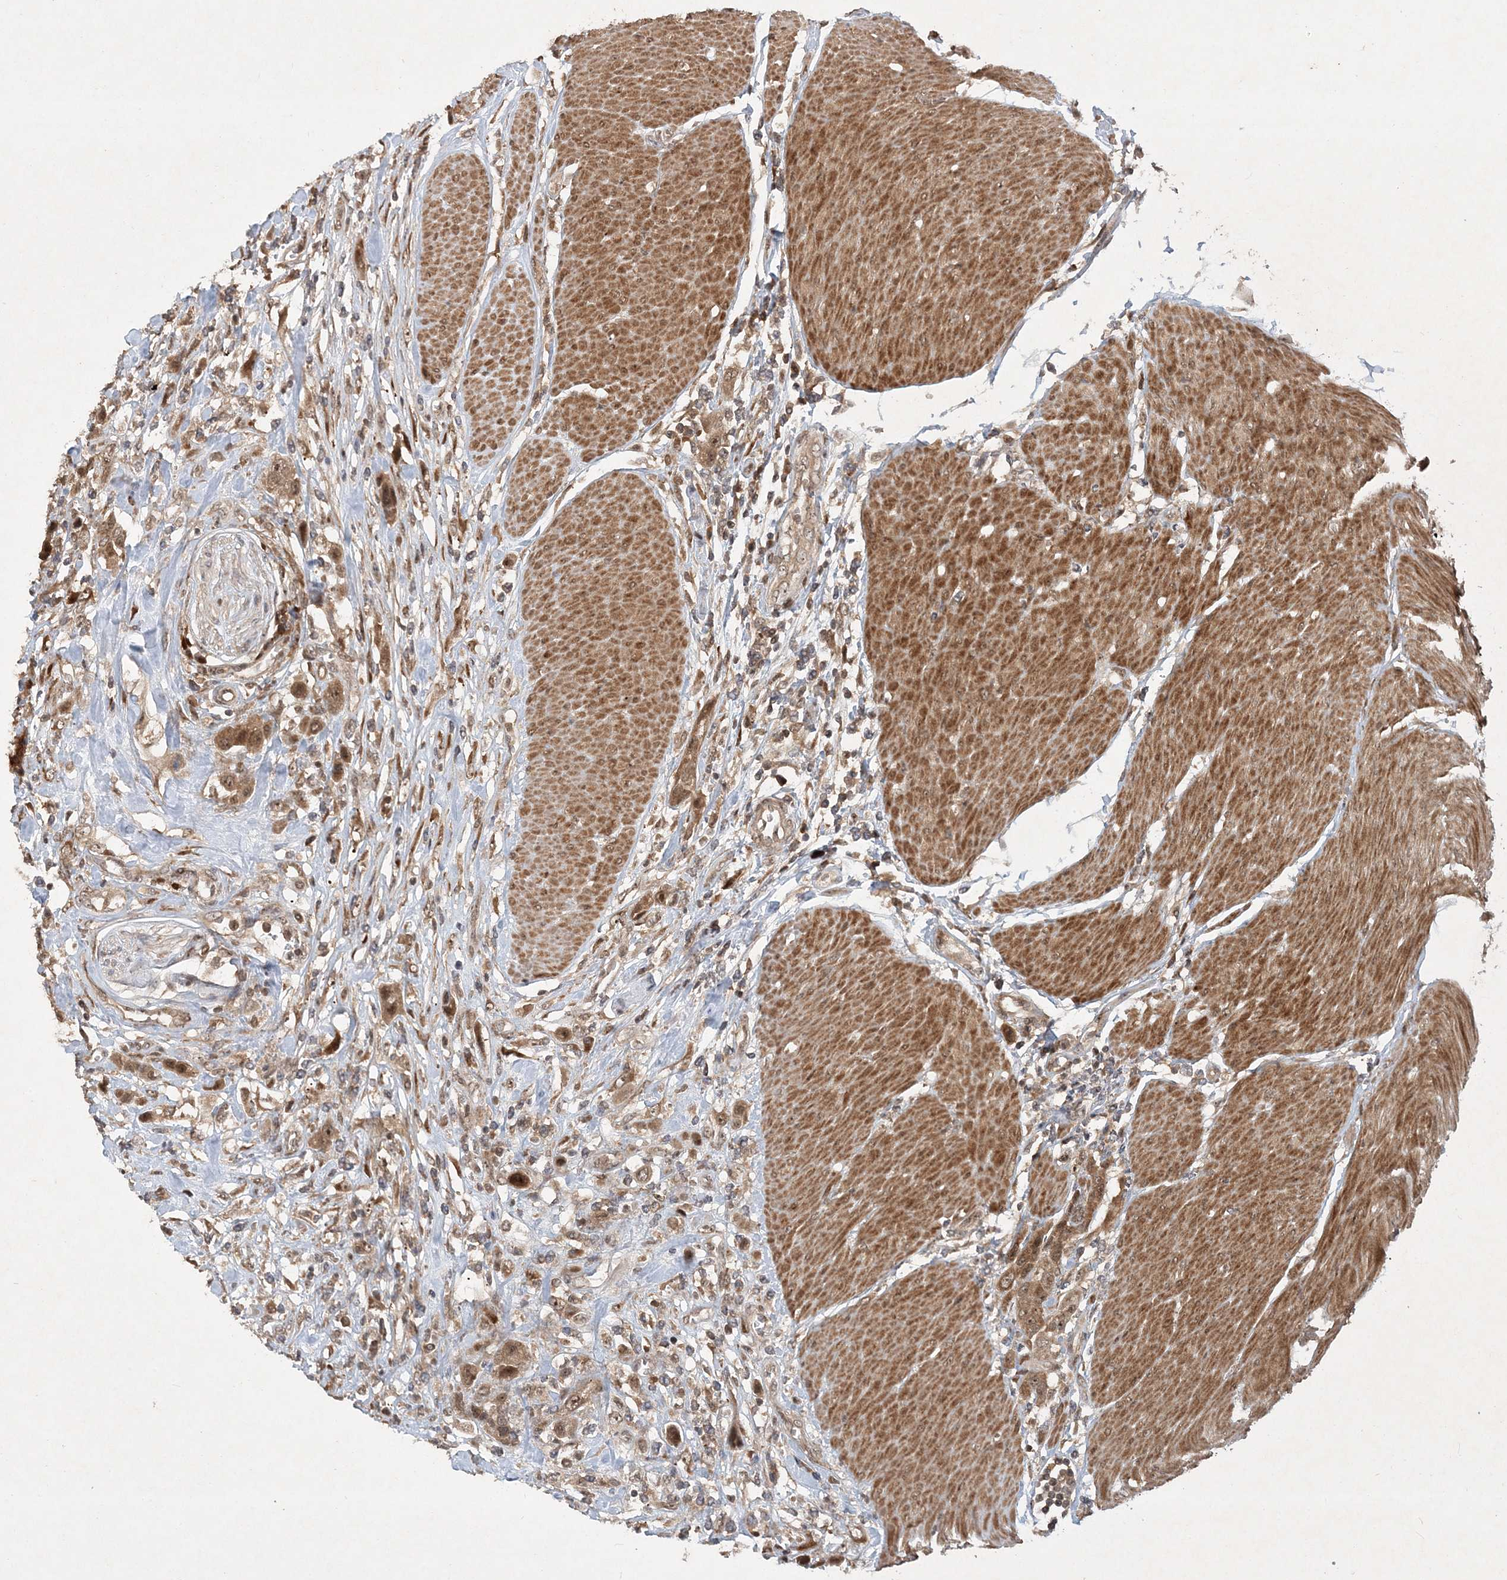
{"staining": {"intensity": "moderate", "quantity": ">75%", "location": "cytoplasmic/membranous,nuclear"}, "tissue": "urothelial cancer", "cell_type": "Tumor cells", "image_type": "cancer", "snomed": [{"axis": "morphology", "description": "Urothelial carcinoma, High grade"}, {"axis": "topography", "description": "Urinary bladder"}], "caption": "An image of human high-grade urothelial carcinoma stained for a protein displays moderate cytoplasmic/membranous and nuclear brown staining in tumor cells. (DAB IHC with brightfield microscopy, high magnification).", "gene": "UBR3", "patient": {"sex": "male", "age": 50}}